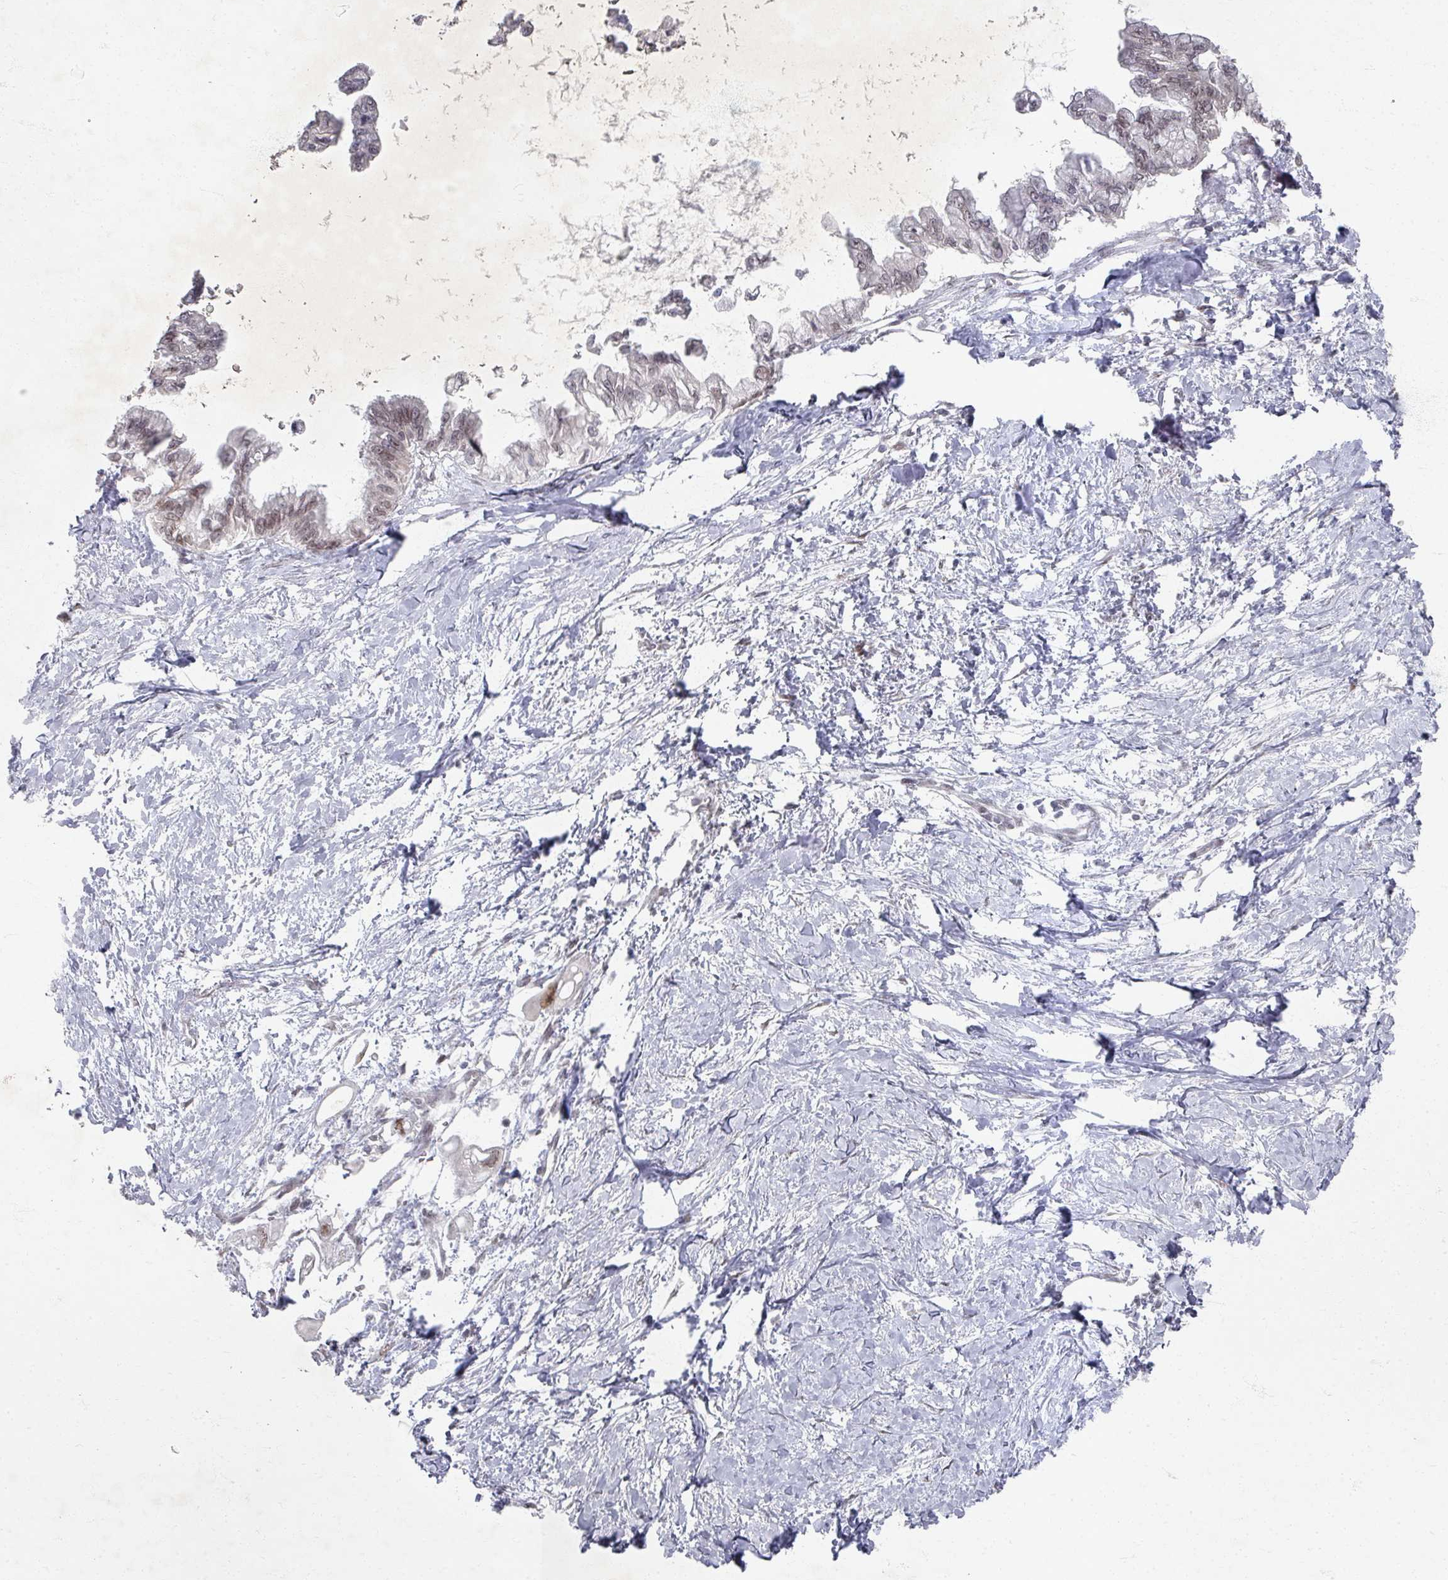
{"staining": {"intensity": "moderate", "quantity": "25%-75%", "location": "nuclear"}, "tissue": "pancreatic cancer", "cell_type": "Tumor cells", "image_type": "cancer", "snomed": [{"axis": "morphology", "description": "Adenocarcinoma, NOS"}, {"axis": "topography", "description": "Pancreas"}], "caption": "Human pancreatic cancer stained for a protein (brown) exhibits moderate nuclear positive expression in about 25%-75% of tumor cells.", "gene": "PSKH1", "patient": {"sex": "male", "age": 61}}